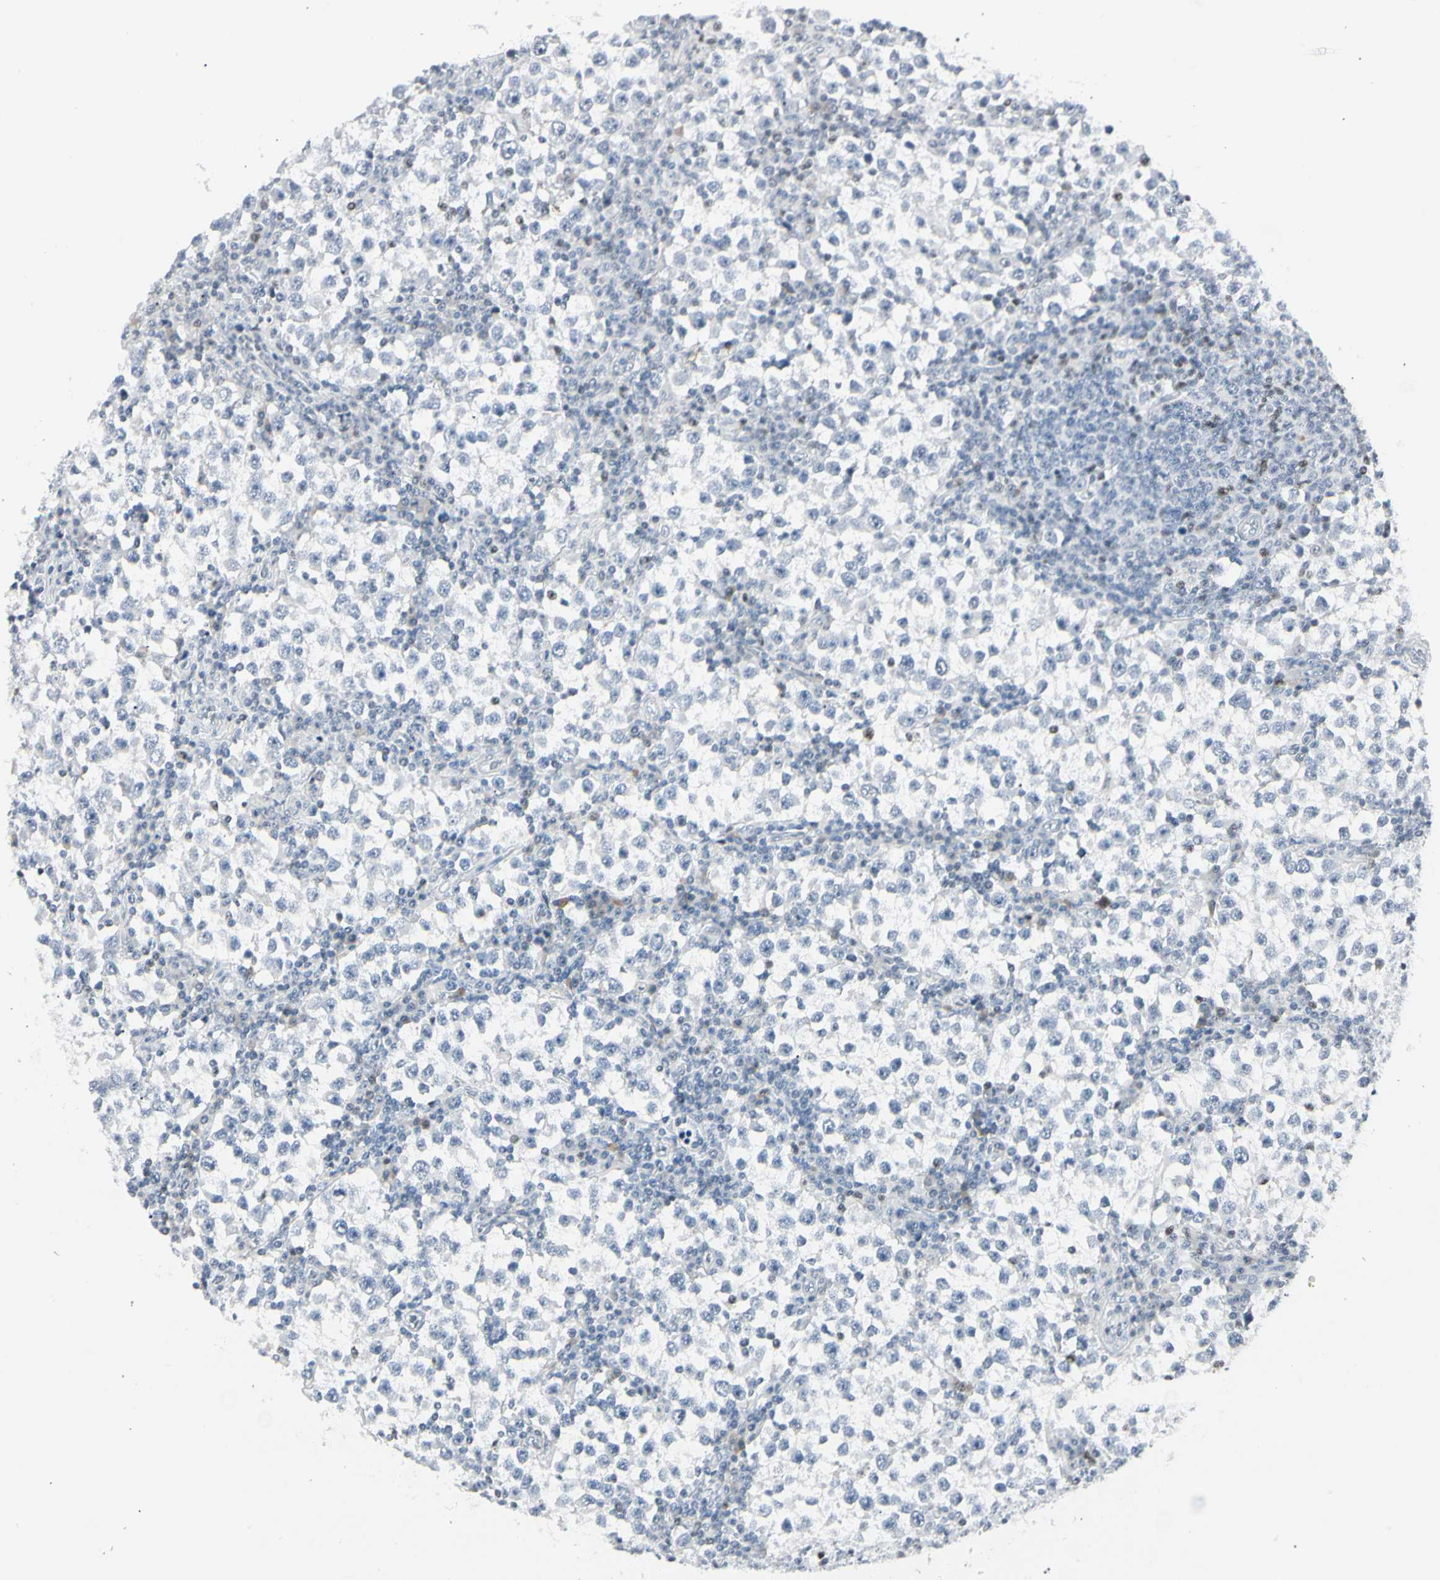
{"staining": {"intensity": "negative", "quantity": "none", "location": "none"}, "tissue": "testis cancer", "cell_type": "Tumor cells", "image_type": "cancer", "snomed": [{"axis": "morphology", "description": "Seminoma, NOS"}, {"axis": "topography", "description": "Testis"}], "caption": "Immunohistochemistry of human testis seminoma demonstrates no expression in tumor cells. (Brightfield microscopy of DAB IHC at high magnification).", "gene": "ZBTB7B", "patient": {"sex": "male", "age": 65}}